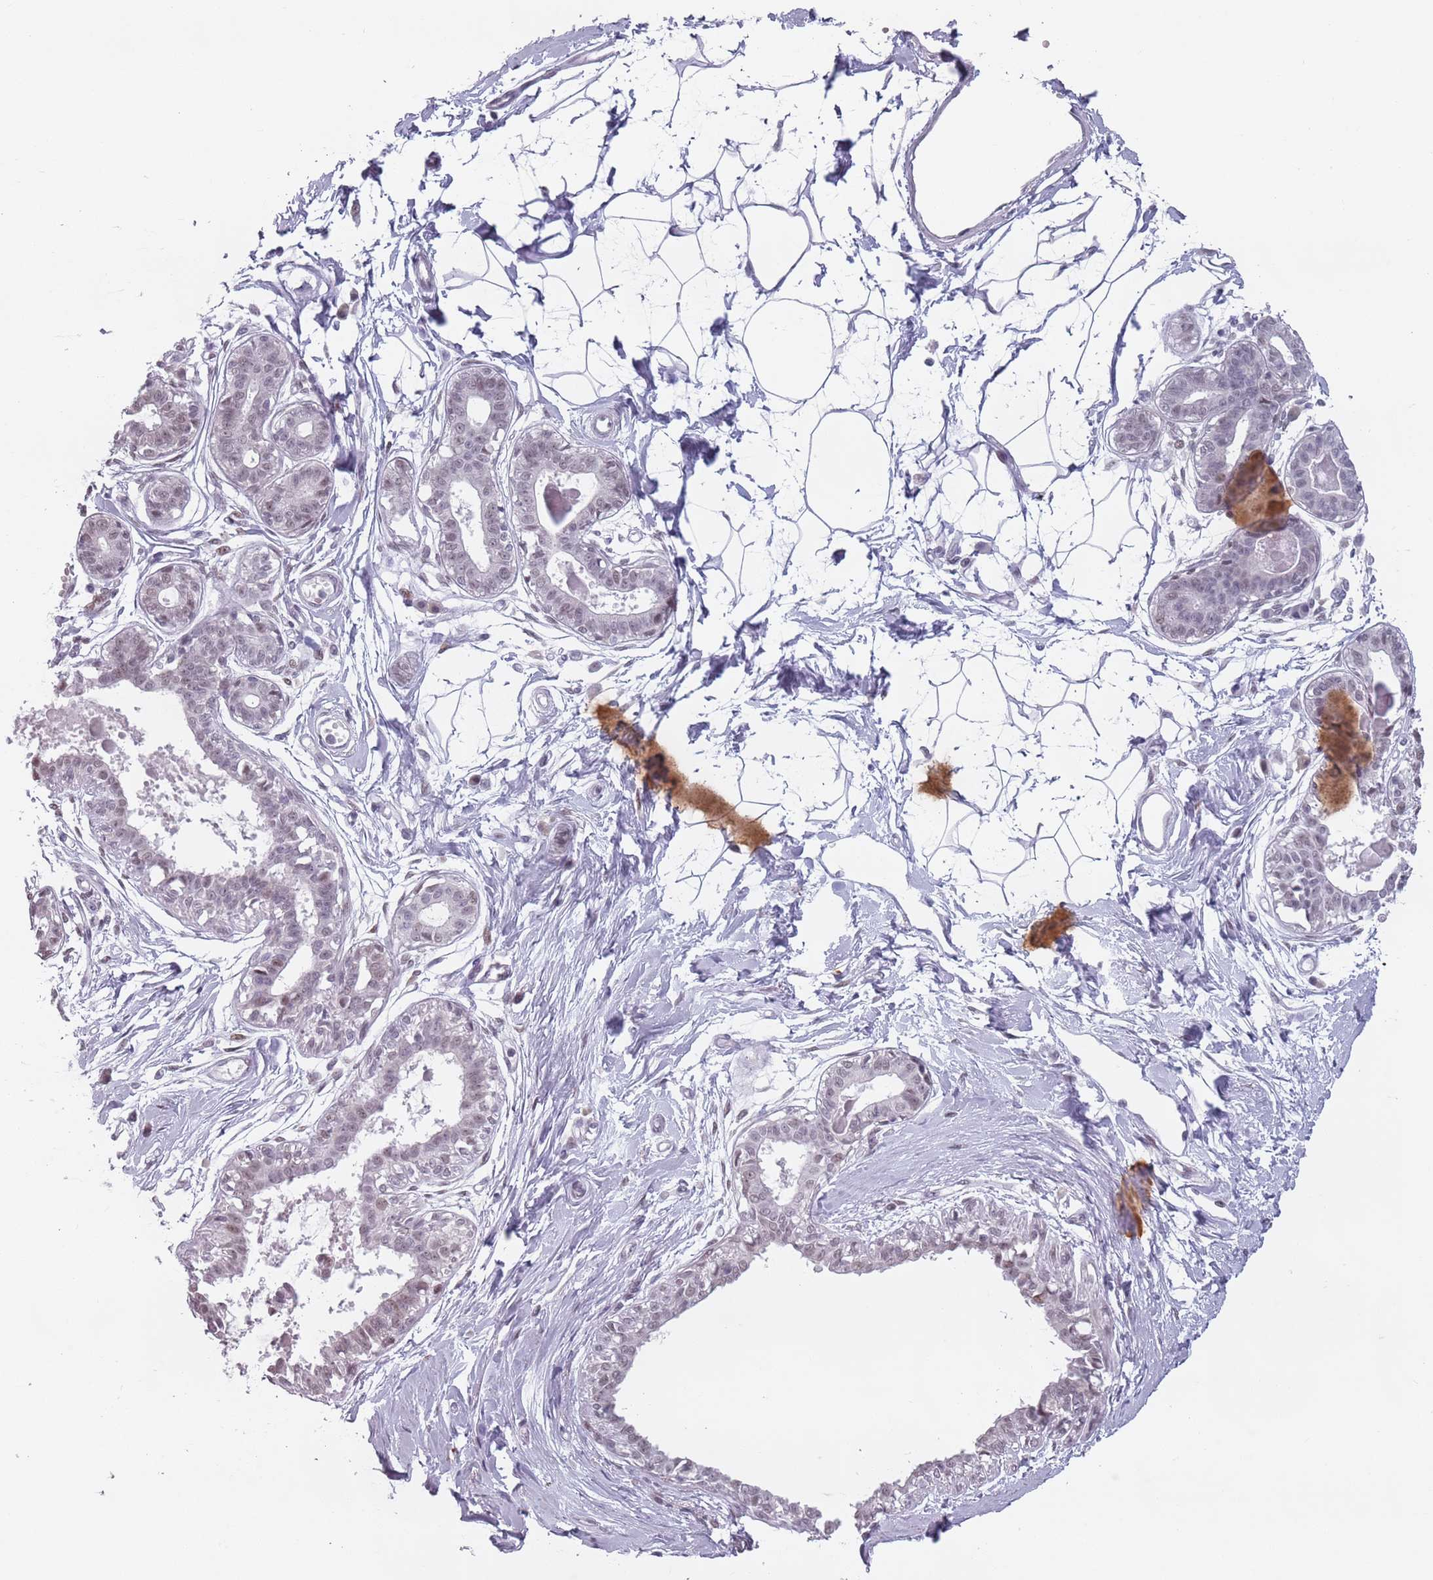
{"staining": {"intensity": "negative", "quantity": "none", "location": "none"}, "tissue": "breast", "cell_type": "Adipocytes", "image_type": "normal", "snomed": [{"axis": "morphology", "description": "Normal tissue, NOS"}, {"axis": "topography", "description": "Breast"}], "caption": "A photomicrograph of breast stained for a protein demonstrates no brown staining in adipocytes.", "gene": "PTCHD1", "patient": {"sex": "female", "age": 45}}